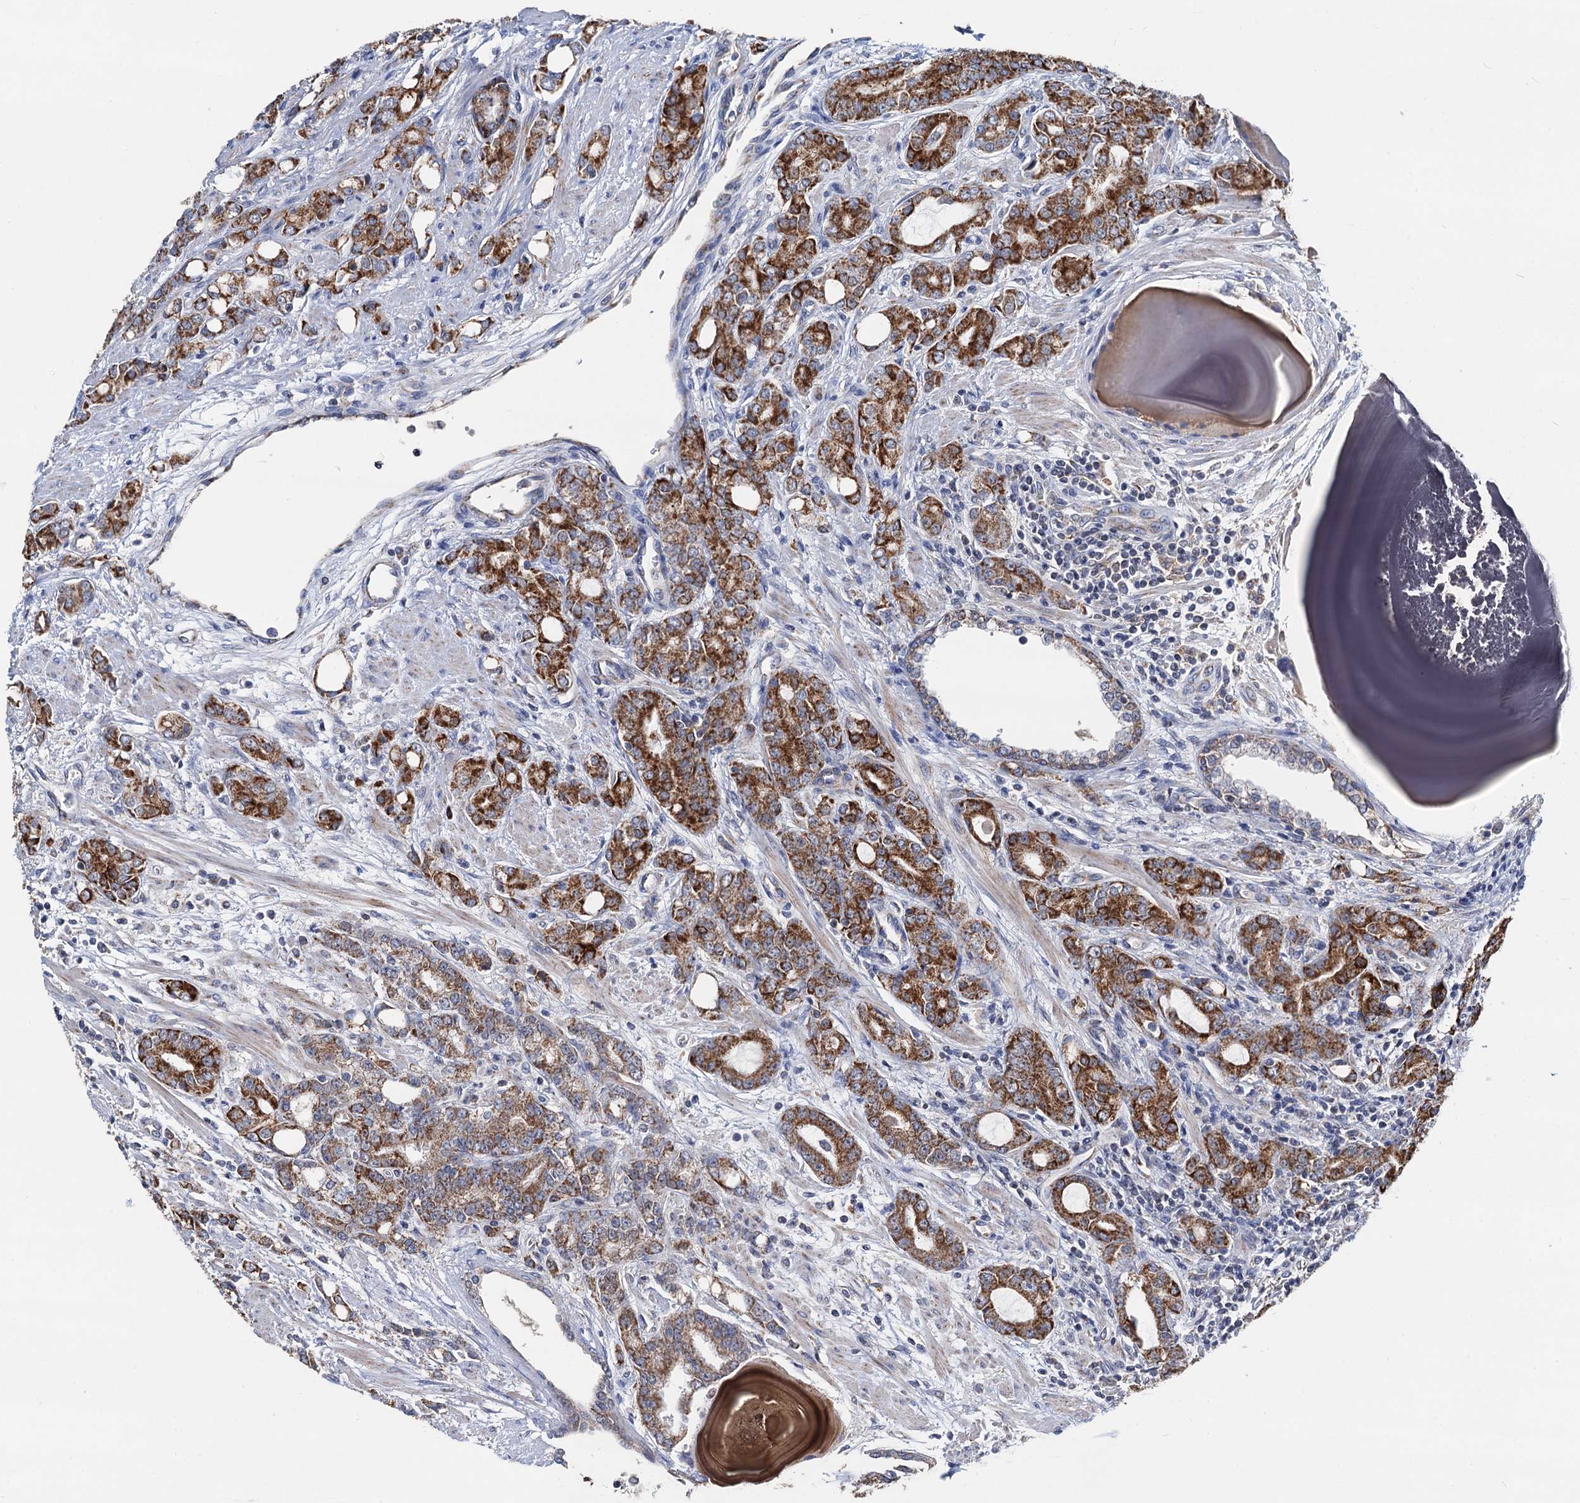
{"staining": {"intensity": "strong", "quantity": ">75%", "location": "cytoplasmic/membranous"}, "tissue": "prostate cancer", "cell_type": "Tumor cells", "image_type": "cancer", "snomed": [{"axis": "morphology", "description": "Adenocarcinoma, High grade"}, {"axis": "topography", "description": "Prostate"}], "caption": "The photomicrograph reveals staining of prostate cancer, revealing strong cytoplasmic/membranous protein expression (brown color) within tumor cells.", "gene": "DGLUCY", "patient": {"sex": "male", "age": 62}}